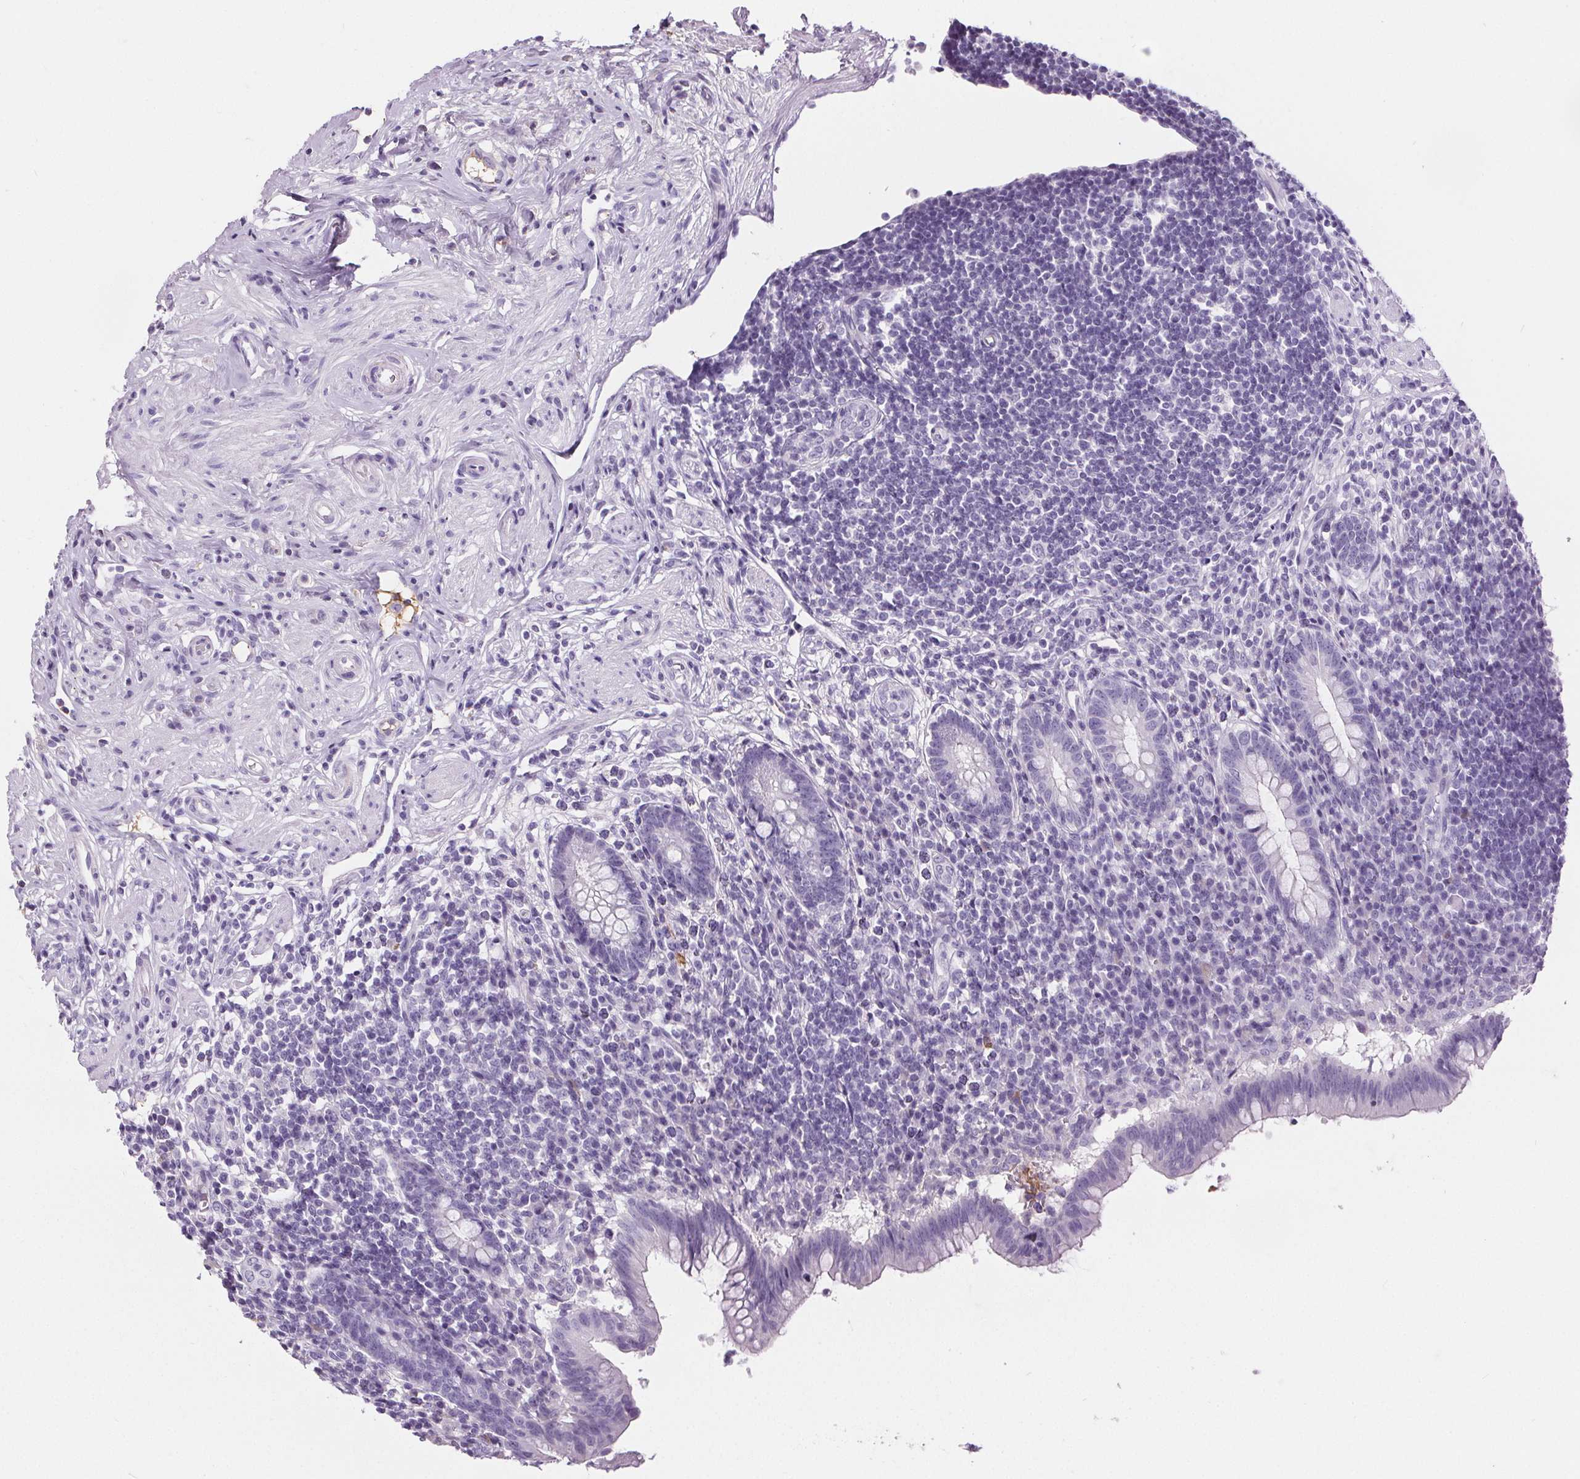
{"staining": {"intensity": "negative", "quantity": "none", "location": "none"}, "tissue": "appendix", "cell_type": "Glandular cells", "image_type": "normal", "snomed": [{"axis": "morphology", "description": "Normal tissue, NOS"}, {"axis": "topography", "description": "Appendix"}], "caption": "A photomicrograph of appendix stained for a protein demonstrates no brown staining in glandular cells. The staining was performed using DAB to visualize the protein expression in brown, while the nuclei were stained in blue with hematoxylin (Magnification: 20x).", "gene": "CD5L", "patient": {"sex": "female", "age": 56}}